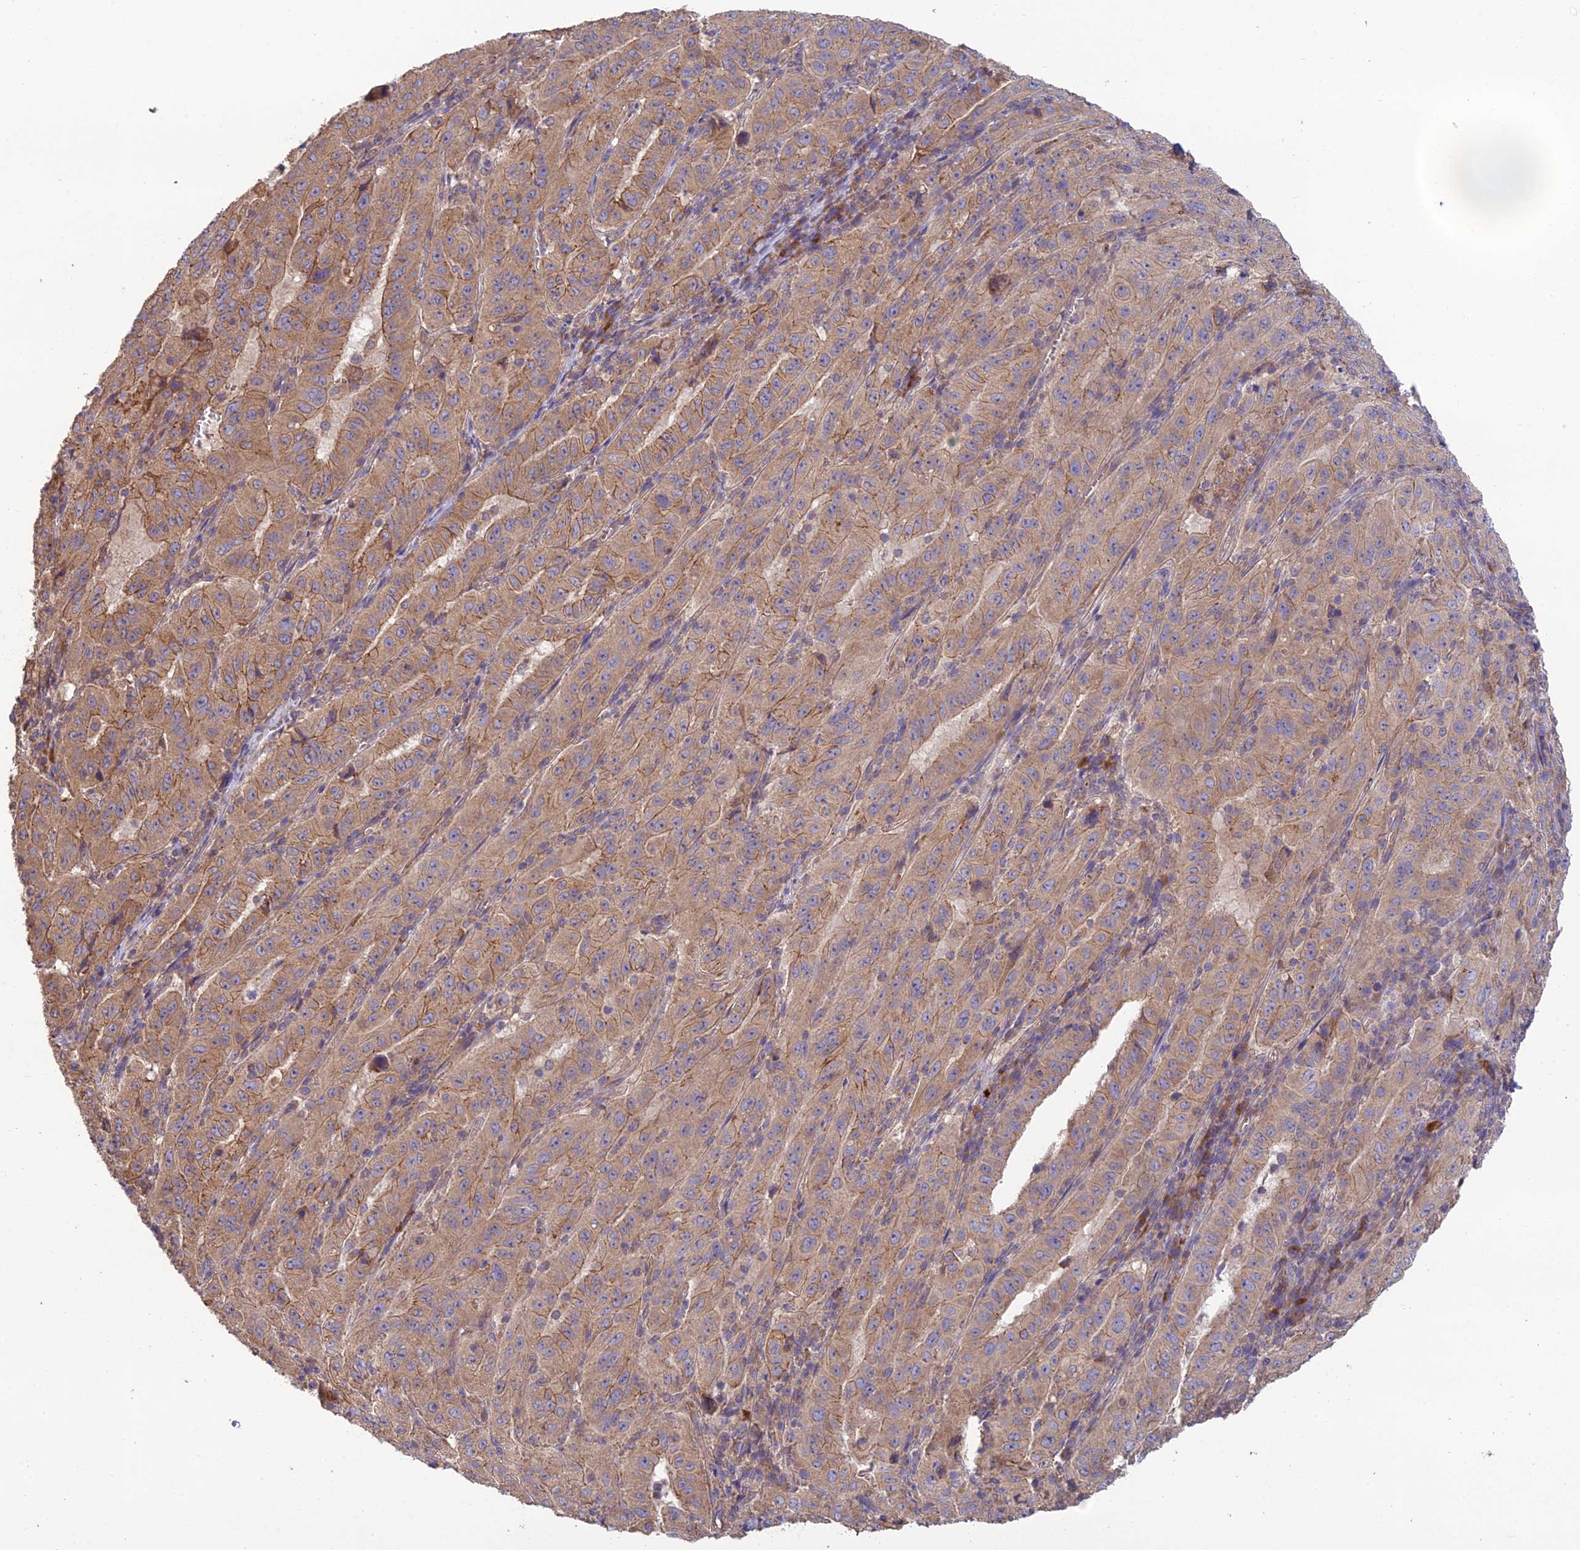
{"staining": {"intensity": "moderate", "quantity": ">75%", "location": "cytoplasmic/membranous"}, "tissue": "pancreatic cancer", "cell_type": "Tumor cells", "image_type": "cancer", "snomed": [{"axis": "morphology", "description": "Adenocarcinoma, NOS"}, {"axis": "topography", "description": "Pancreas"}], "caption": "Moderate cytoplasmic/membranous expression for a protein is seen in about >75% of tumor cells of adenocarcinoma (pancreatic) using immunohistochemistry.", "gene": "MRNIP", "patient": {"sex": "male", "age": 63}}